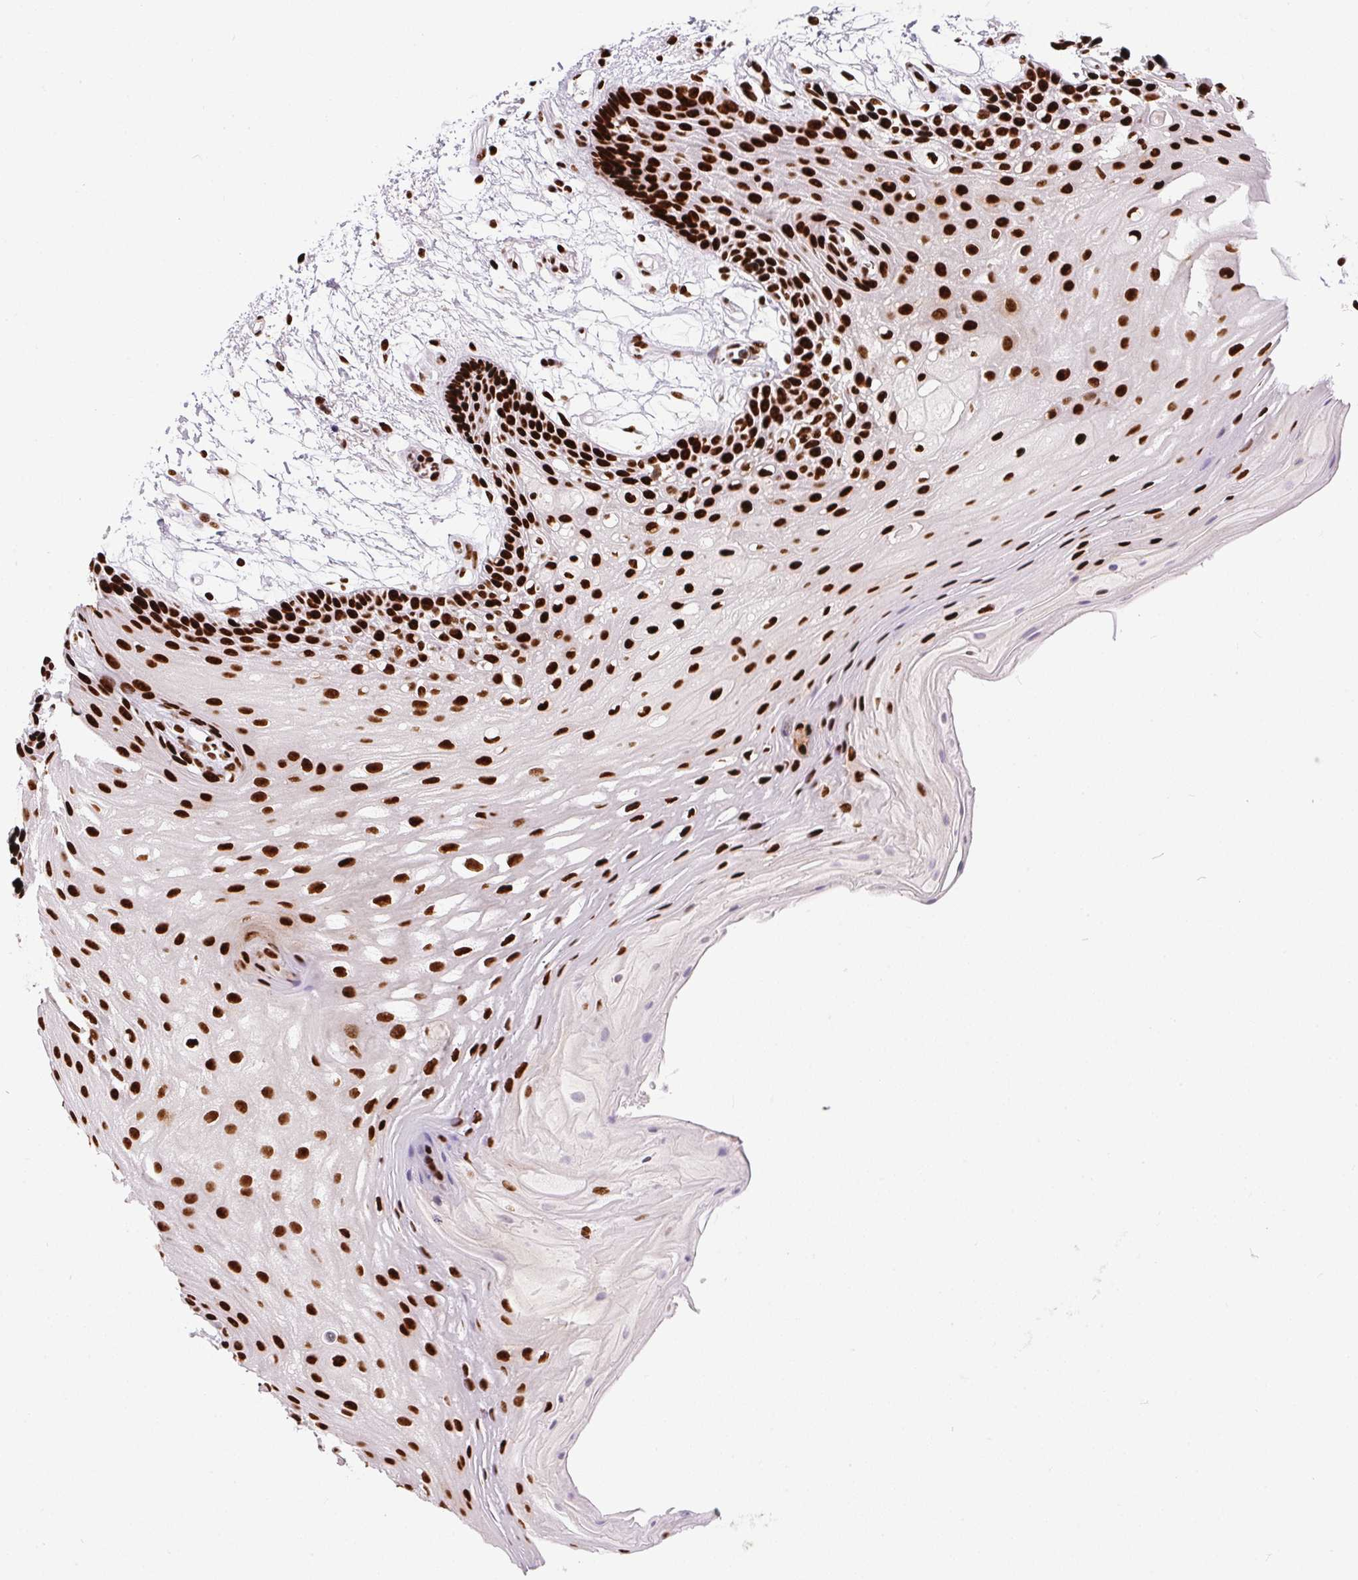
{"staining": {"intensity": "strong", "quantity": ">75%", "location": "nuclear"}, "tissue": "oral mucosa", "cell_type": "Squamous epithelial cells", "image_type": "normal", "snomed": [{"axis": "morphology", "description": "Normal tissue, NOS"}, {"axis": "morphology", "description": "Squamous cell carcinoma, NOS"}, {"axis": "topography", "description": "Oral tissue"}, {"axis": "topography", "description": "Tounge, NOS"}, {"axis": "topography", "description": "Head-Neck"}], "caption": "A brown stain shows strong nuclear expression of a protein in squamous epithelial cells of normal oral mucosa. The staining is performed using DAB brown chromogen to label protein expression. The nuclei are counter-stained blue using hematoxylin.", "gene": "PAGE3", "patient": {"sex": "male", "age": 62}}